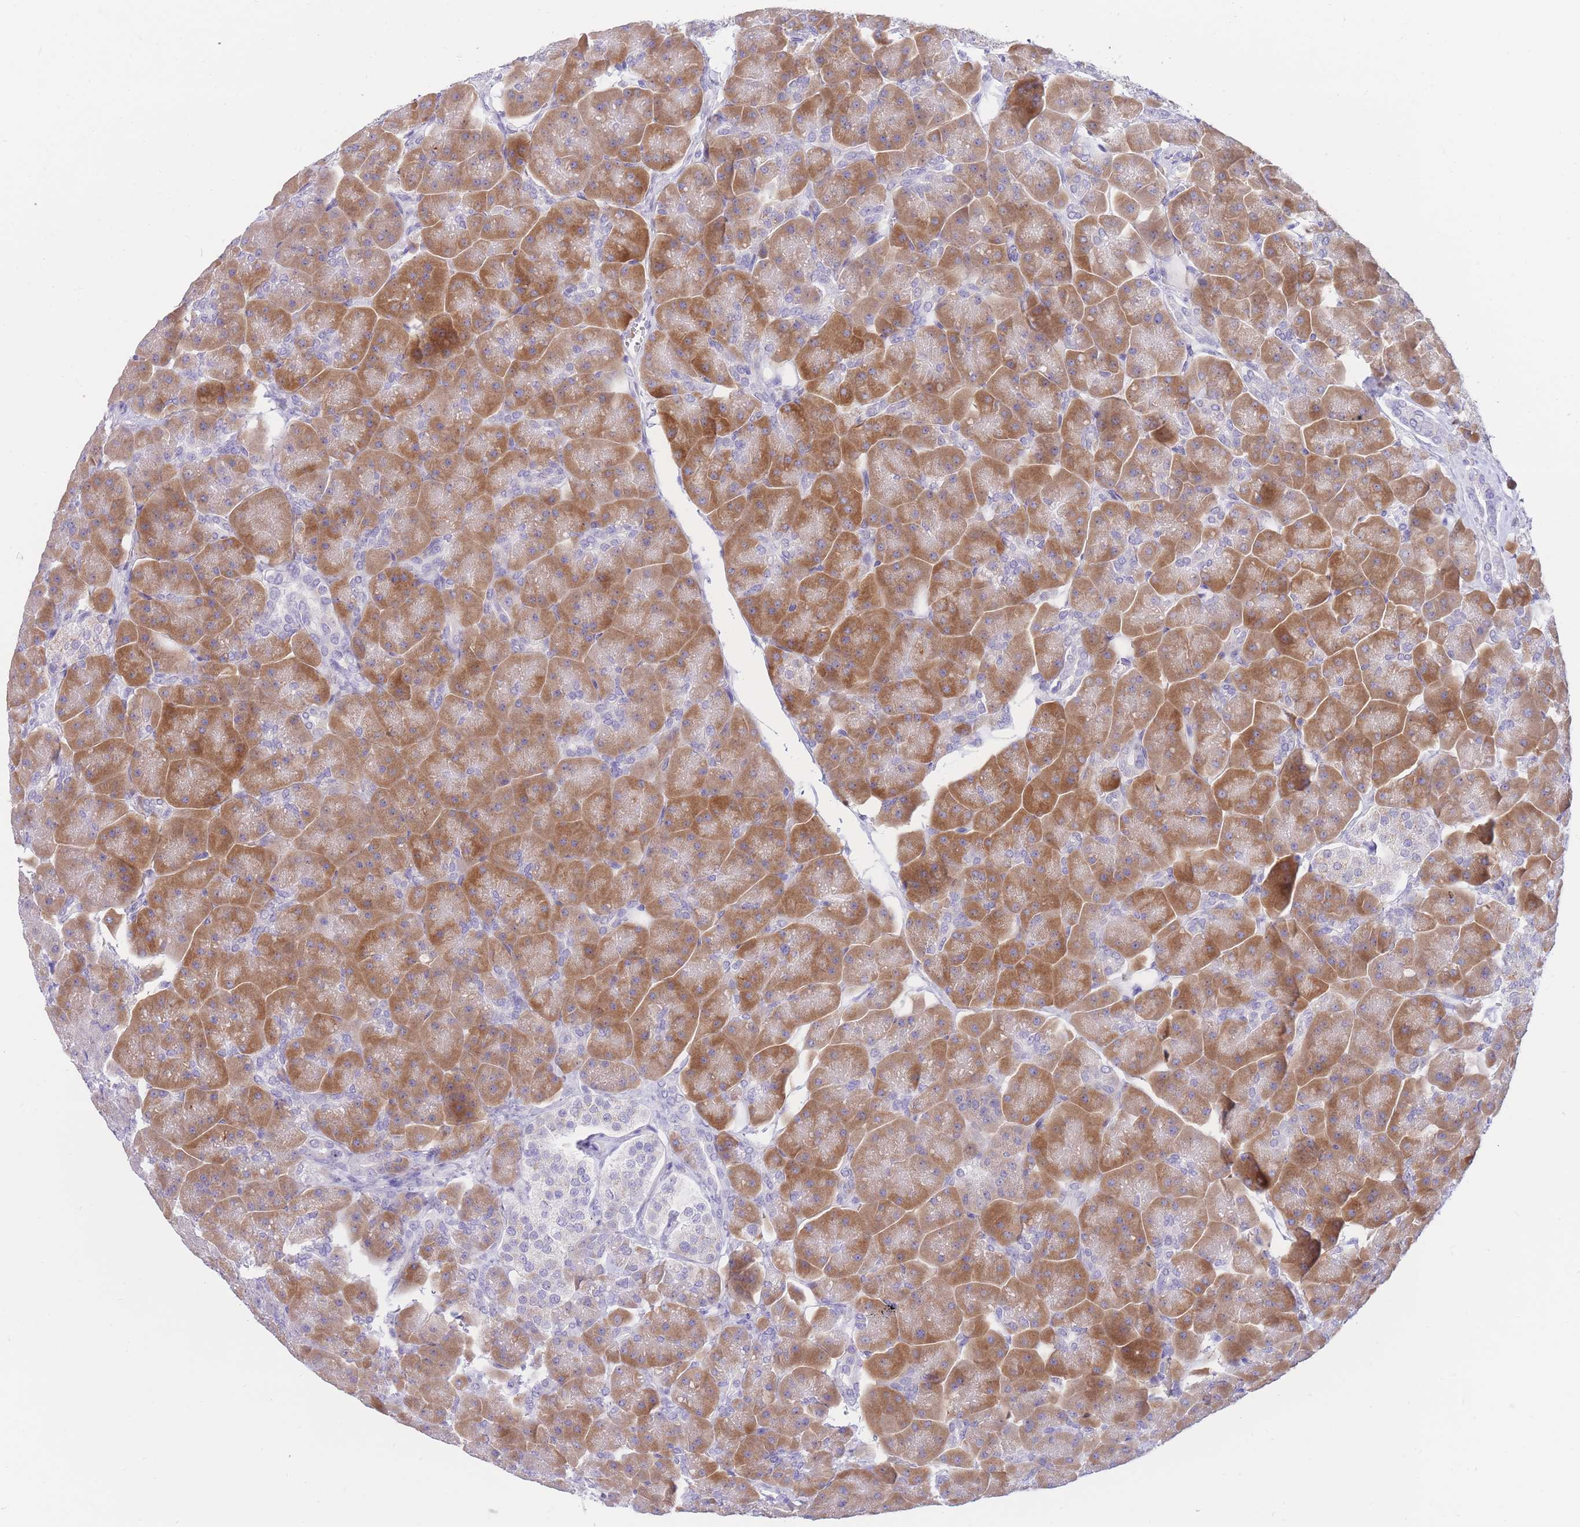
{"staining": {"intensity": "moderate", "quantity": ">75%", "location": "cytoplasmic/membranous"}, "tissue": "pancreas", "cell_type": "Exocrine glandular cells", "image_type": "normal", "snomed": [{"axis": "morphology", "description": "Normal tissue, NOS"}, {"axis": "topography", "description": "Pancreas"}], "caption": "A histopathology image of human pancreas stained for a protein displays moderate cytoplasmic/membranous brown staining in exocrine glandular cells. (Stains: DAB in brown, nuclei in blue, Microscopy: brightfield microscopy at high magnification).", "gene": "SSUH2", "patient": {"sex": "male", "age": 66}}